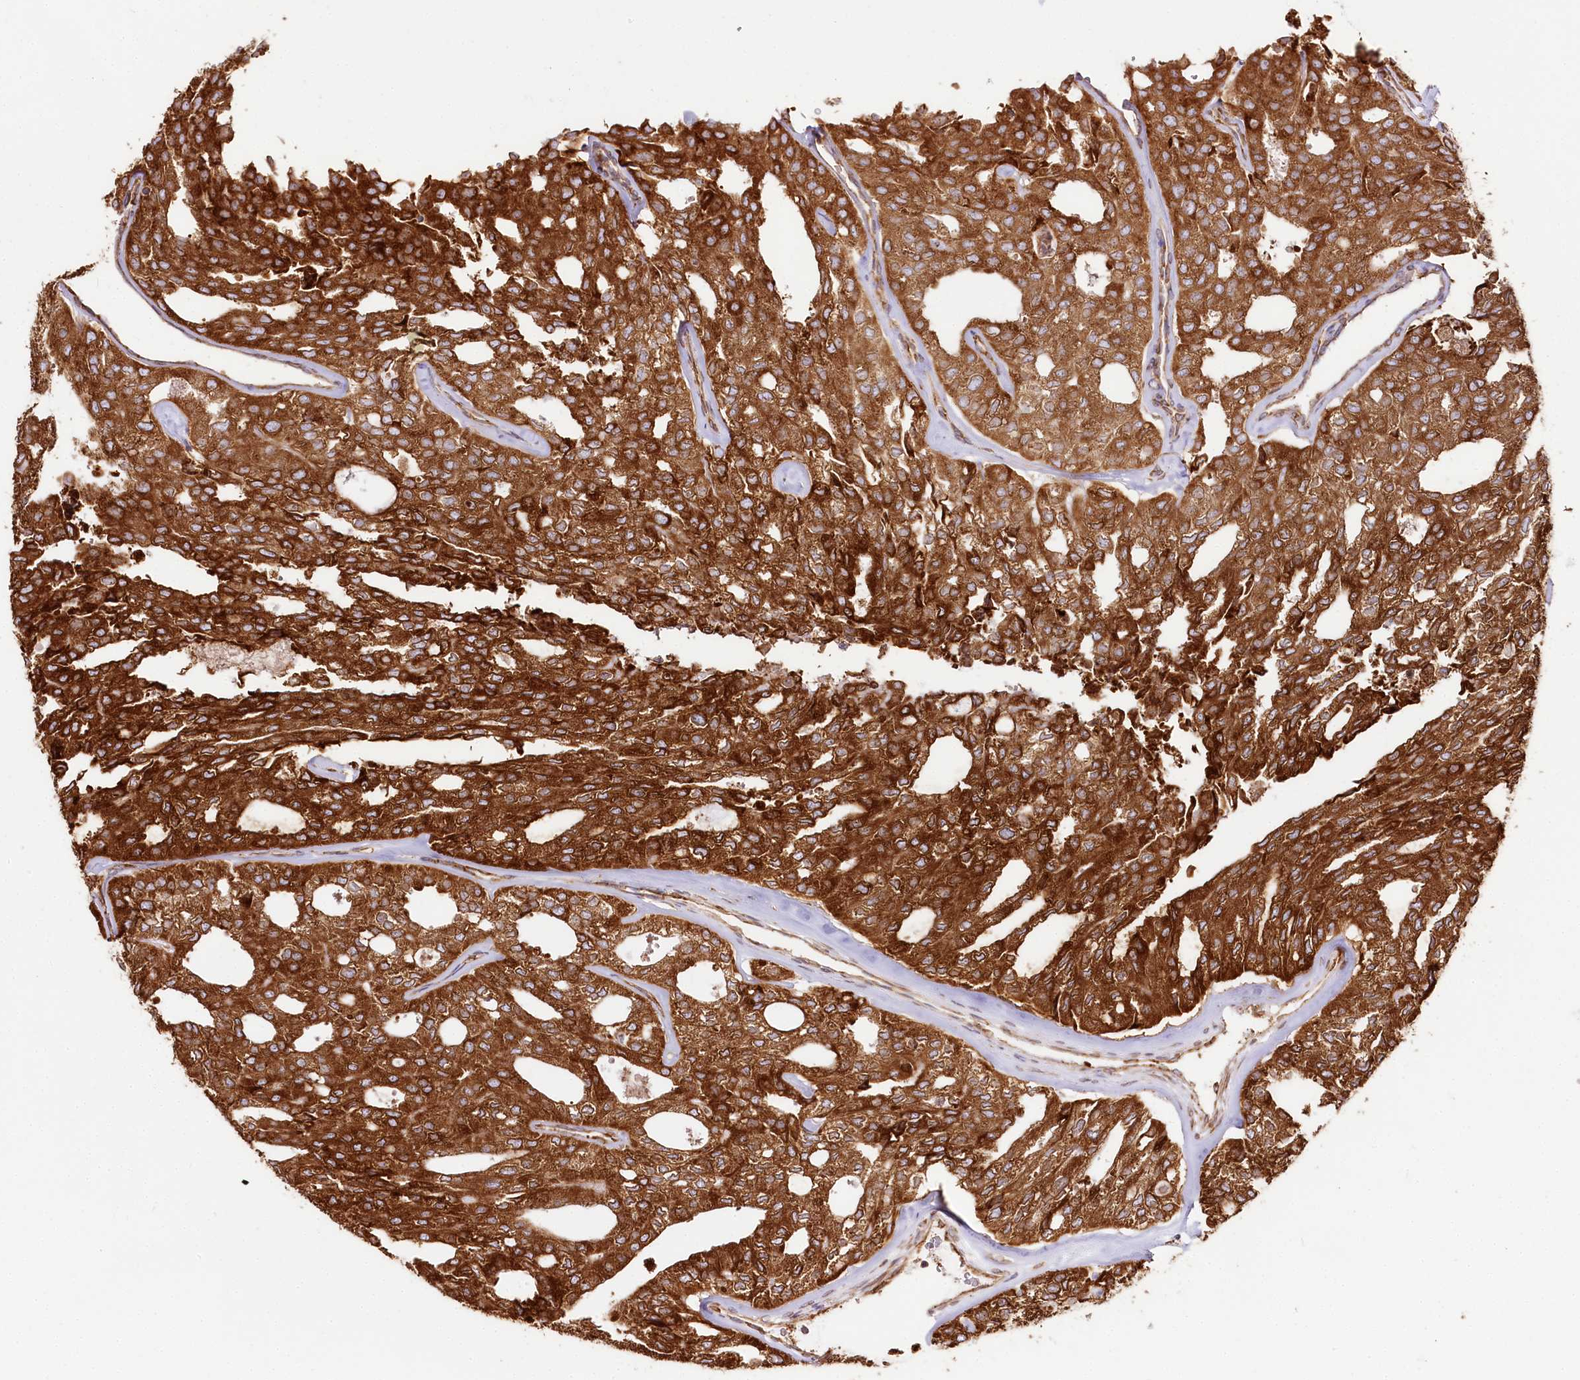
{"staining": {"intensity": "strong", "quantity": ">75%", "location": "cytoplasmic/membranous"}, "tissue": "thyroid cancer", "cell_type": "Tumor cells", "image_type": "cancer", "snomed": [{"axis": "morphology", "description": "Follicular adenoma carcinoma, NOS"}, {"axis": "topography", "description": "Thyroid gland"}], "caption": "Immunohistochemical staining of human follicular adenoma carcinoma (thyroid) demonstrates strong cytoplasmic/membranous protein staining in about >75% of tumor cells.", "gene": "CNPY2", "patient": {"sex": "male", "age": 75}}